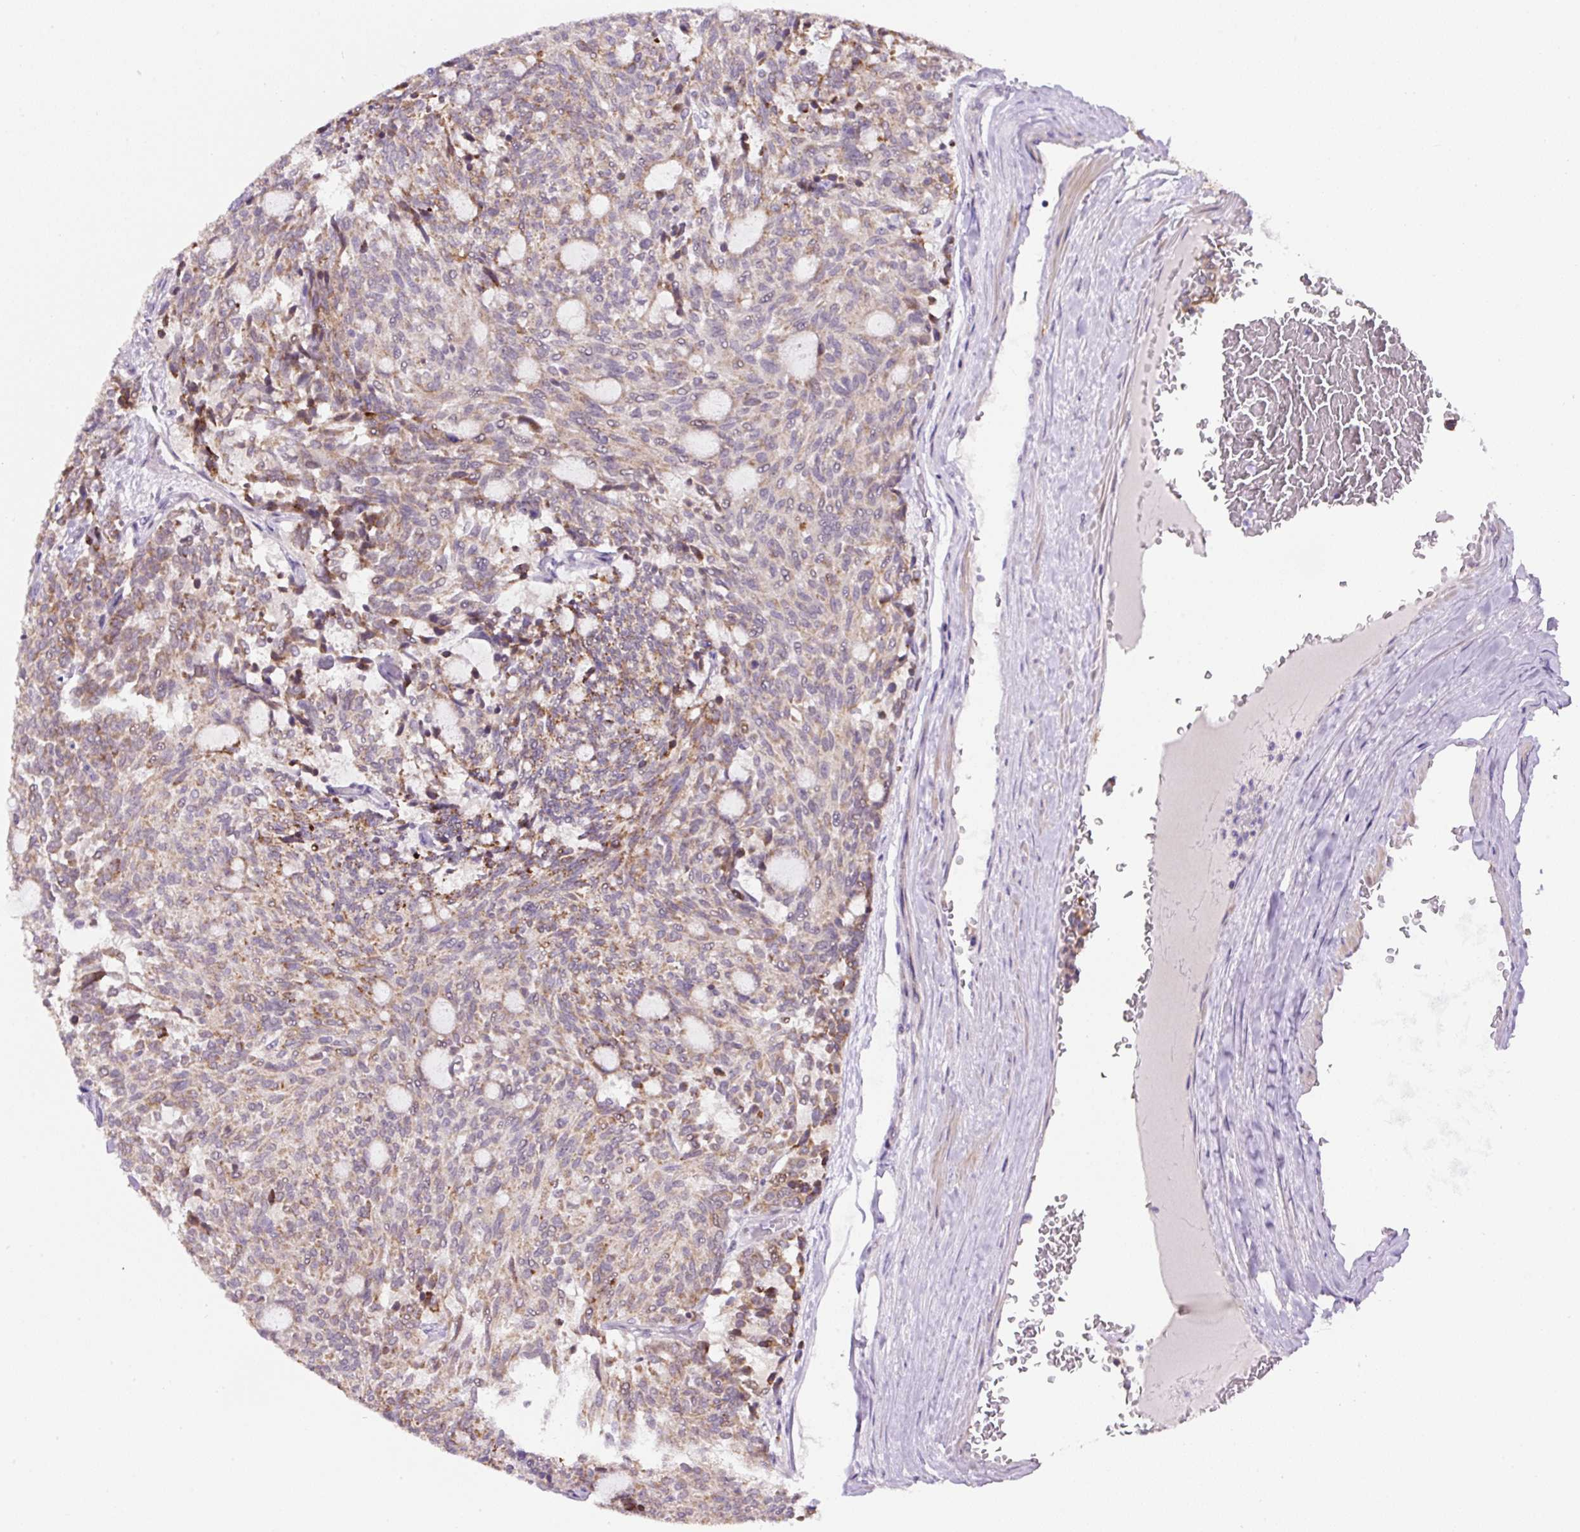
{"staining": {"intensity": "moderate", "quantity": ">75%", "location": "cytoplasmic/membranous"}, "tissue": "carcinoid", "cell_type": "Tumor cells", "image_type": "cancer", "snomed": [{"axis": "morphology", "description": "Carcinoid, malignant, NOS"}, {"axis": "topography", "description": "Pancreas"}], "caption": "Immunohistochemical staining of human carcinoid reveals medium levels of moderate cytoplasmic/membranous staining in about >75% of tumor cells. The staining was performed using DAB (3,3'-diaminobenzidine) to visualize the protein expression in brown, while the nuclei were stained in blue with hematoxylin (Magnification: 20x).", "gene": "OGDHL", "patient": {"sex": "female", "age": 54}}